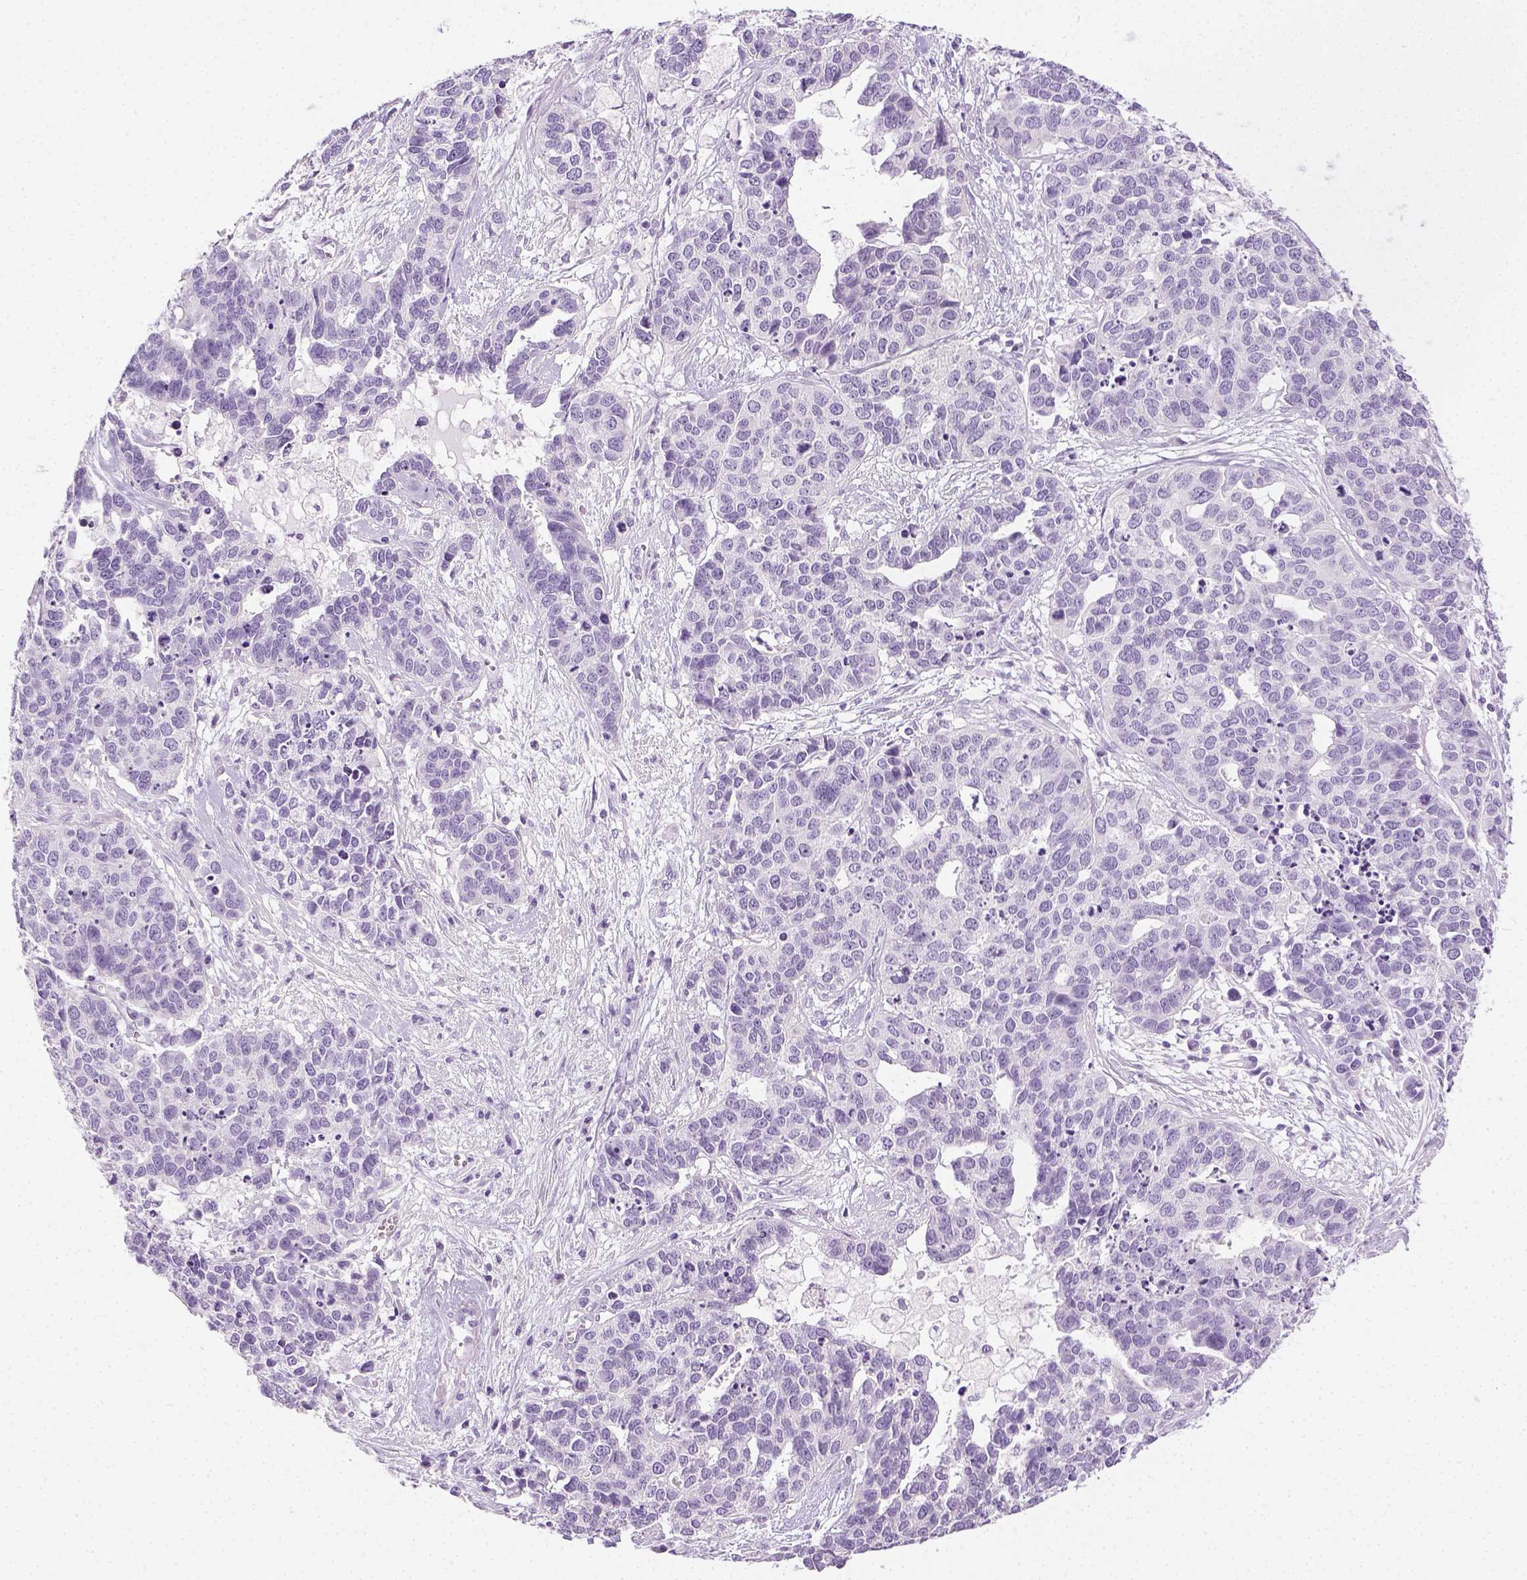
{"staining": {"intensity": "negative", "quantity": "none", "location": "none"}, "tissue": "ovarian cancer", "cell_type": "Tumor cells", "image_type": "cancer", "snomed": [{"axis": "morphology", "description": "Carcinoma, endometroid"}, {"axis": "topography", "description": "Ovary"}], "caption": "Immunohistochemical staining of human ovarian endometroid carcinoma reveals no significant expression in tumor cells.", "gene": "LGSN", "patient": {"sex": "female", "age": 65}}